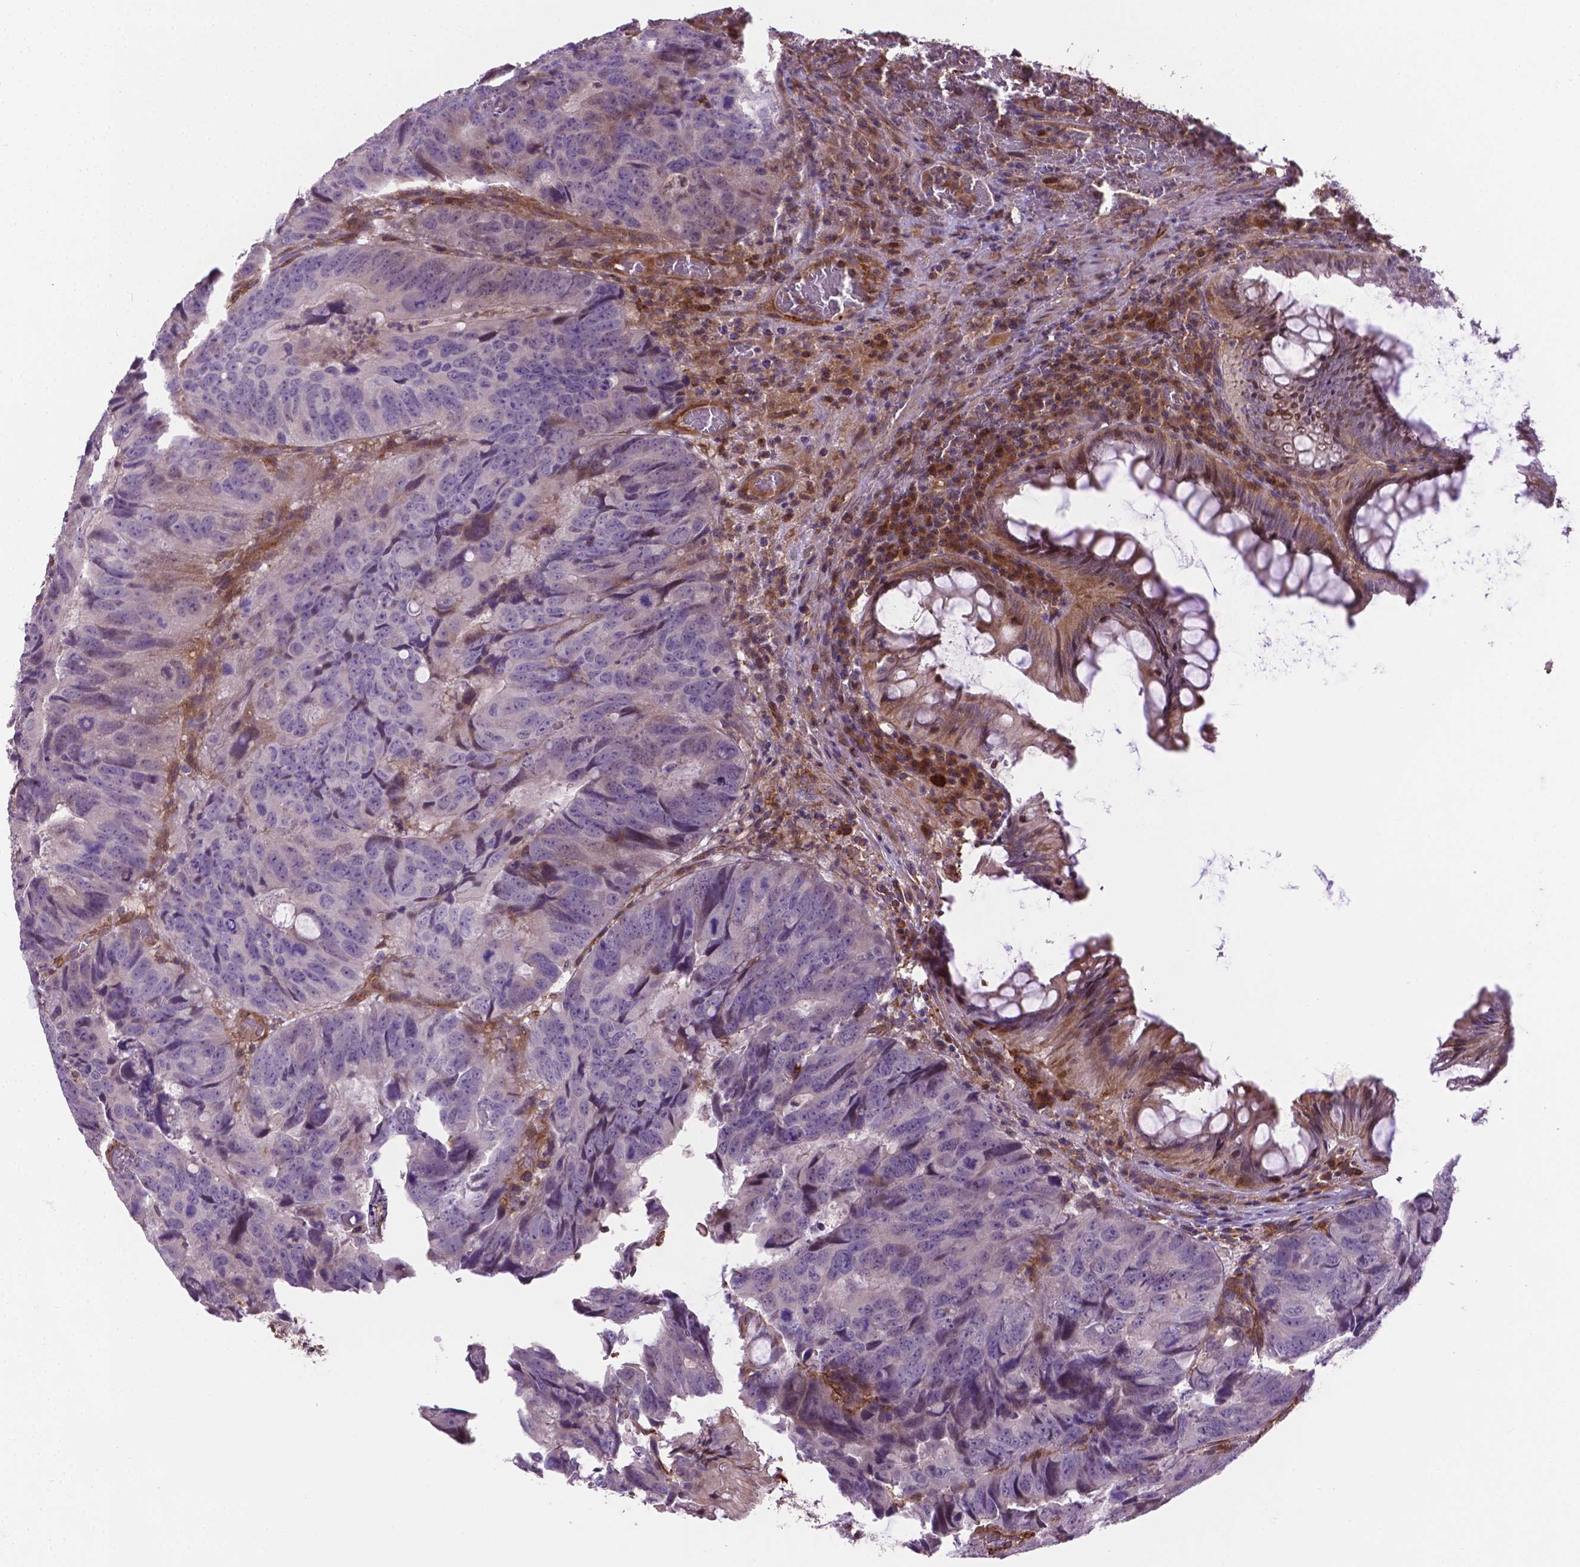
{"staining": {"intensity": "negative", "quantity": "none", "location": "none"}, "tissue": "colorectal cancer", "cell_type": "Tumor cells", "image_type": "cancer", "snomed": [{"axis": "morphology", "description": "Adenocarcinoma, NOS"}, {"axis": "topography", "description": "Colon"}], "caption": "High power microscopy histopathology image of an immunohistochemistry (IHC) image of colorectal cancer (adenocarcinoma), revealing no significant expression in tumor cells.", "gene": "ACAD10", "patient": {"sex": "male", "age": 79}}